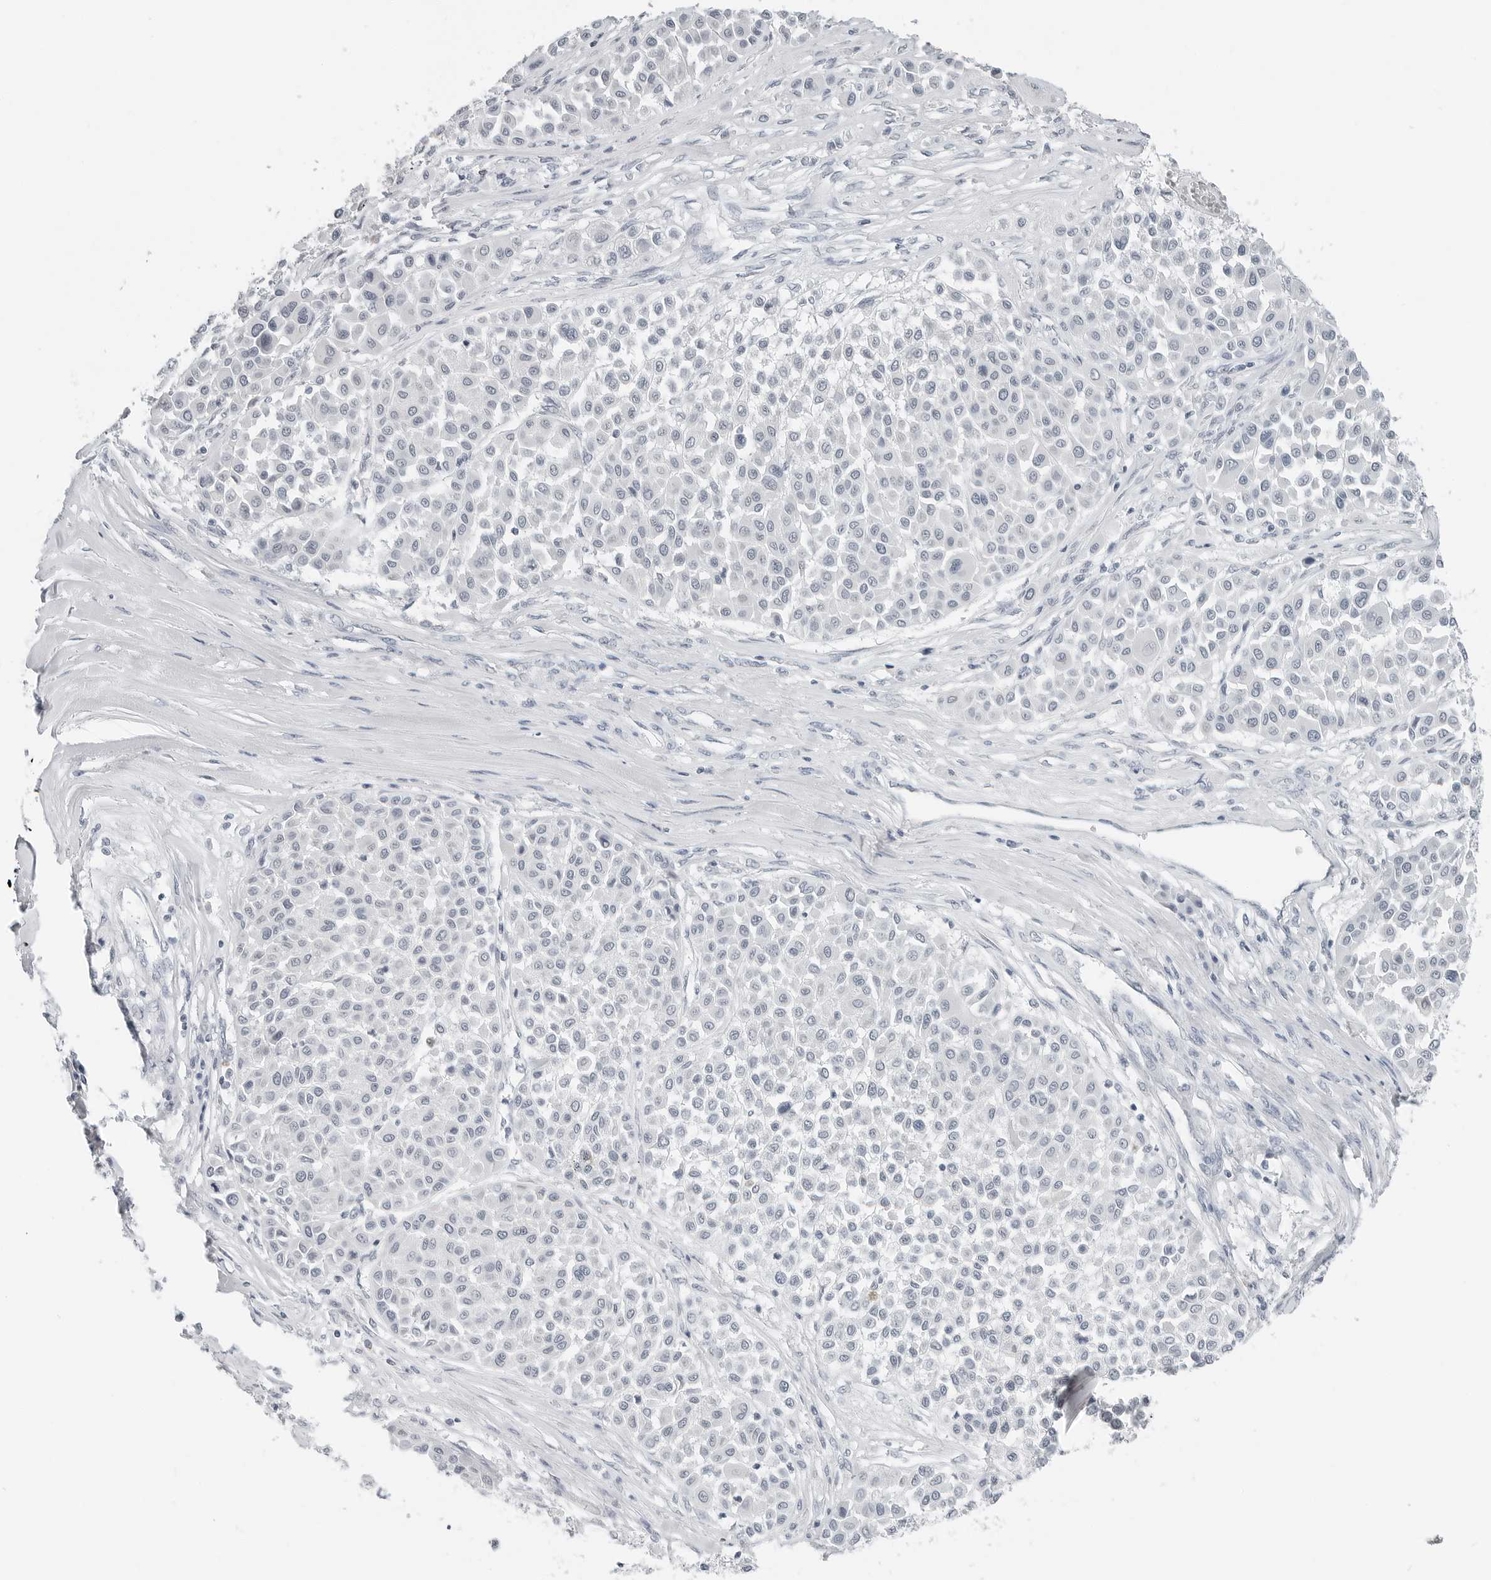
{"staining": {"intensity": "negative", "quantity": "none", "location": "none"}, "tissue": "melanoma", "cell_type": "Tumor cells", "image_type": "cancer", "snomed": [{"axis": "morphology", "description": "Malignant melanoma, Metastatic site"}, {"axis": "topography", "description": "Soft tissue"}], "caption": "Immunohistochemical staining of malignant melanoma (metastatic site) displays no significant positivity in tumor cells. (DAB (3,3'-diaminobenzidine) IHC, high magnification).", "gene": "XIRP1", "patient": {"sex": "male", "age": 41}}